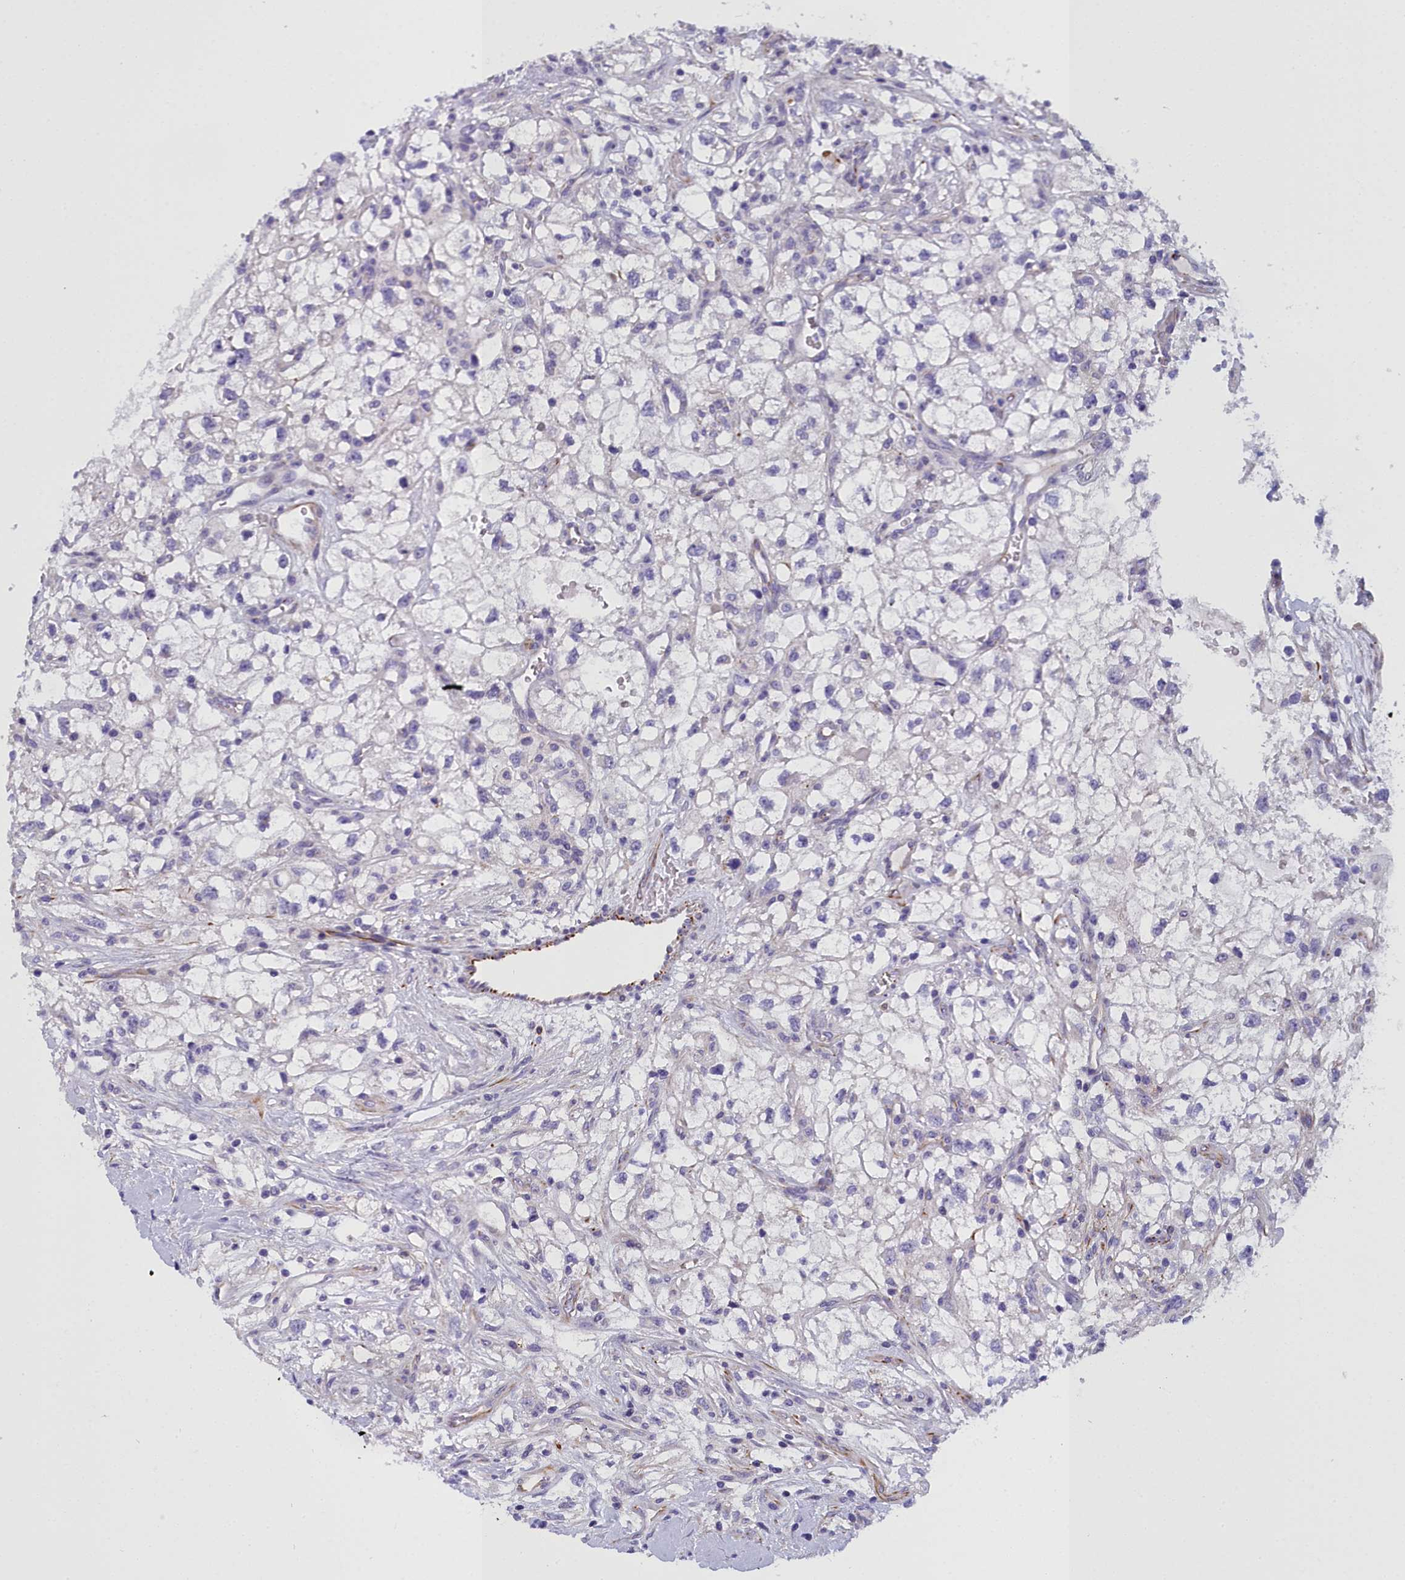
{"staining": {"intensity": "negative", "quantity": "none", "location": "none"}, "tissue": "renal cancer", "cell_type": "Tumor cells", "image_type": "cancer", "snomed": [{"axis": "morphology", "description": "Adenocarcinoma, NOS"}, {"axis": "topography", "description": "Kidney"}], "caption": "A micrograph of human renal cancer is negative for staining in tumor cells.", "gene": "TIMM22", "patient": {"sex": "male", "age": 59}}